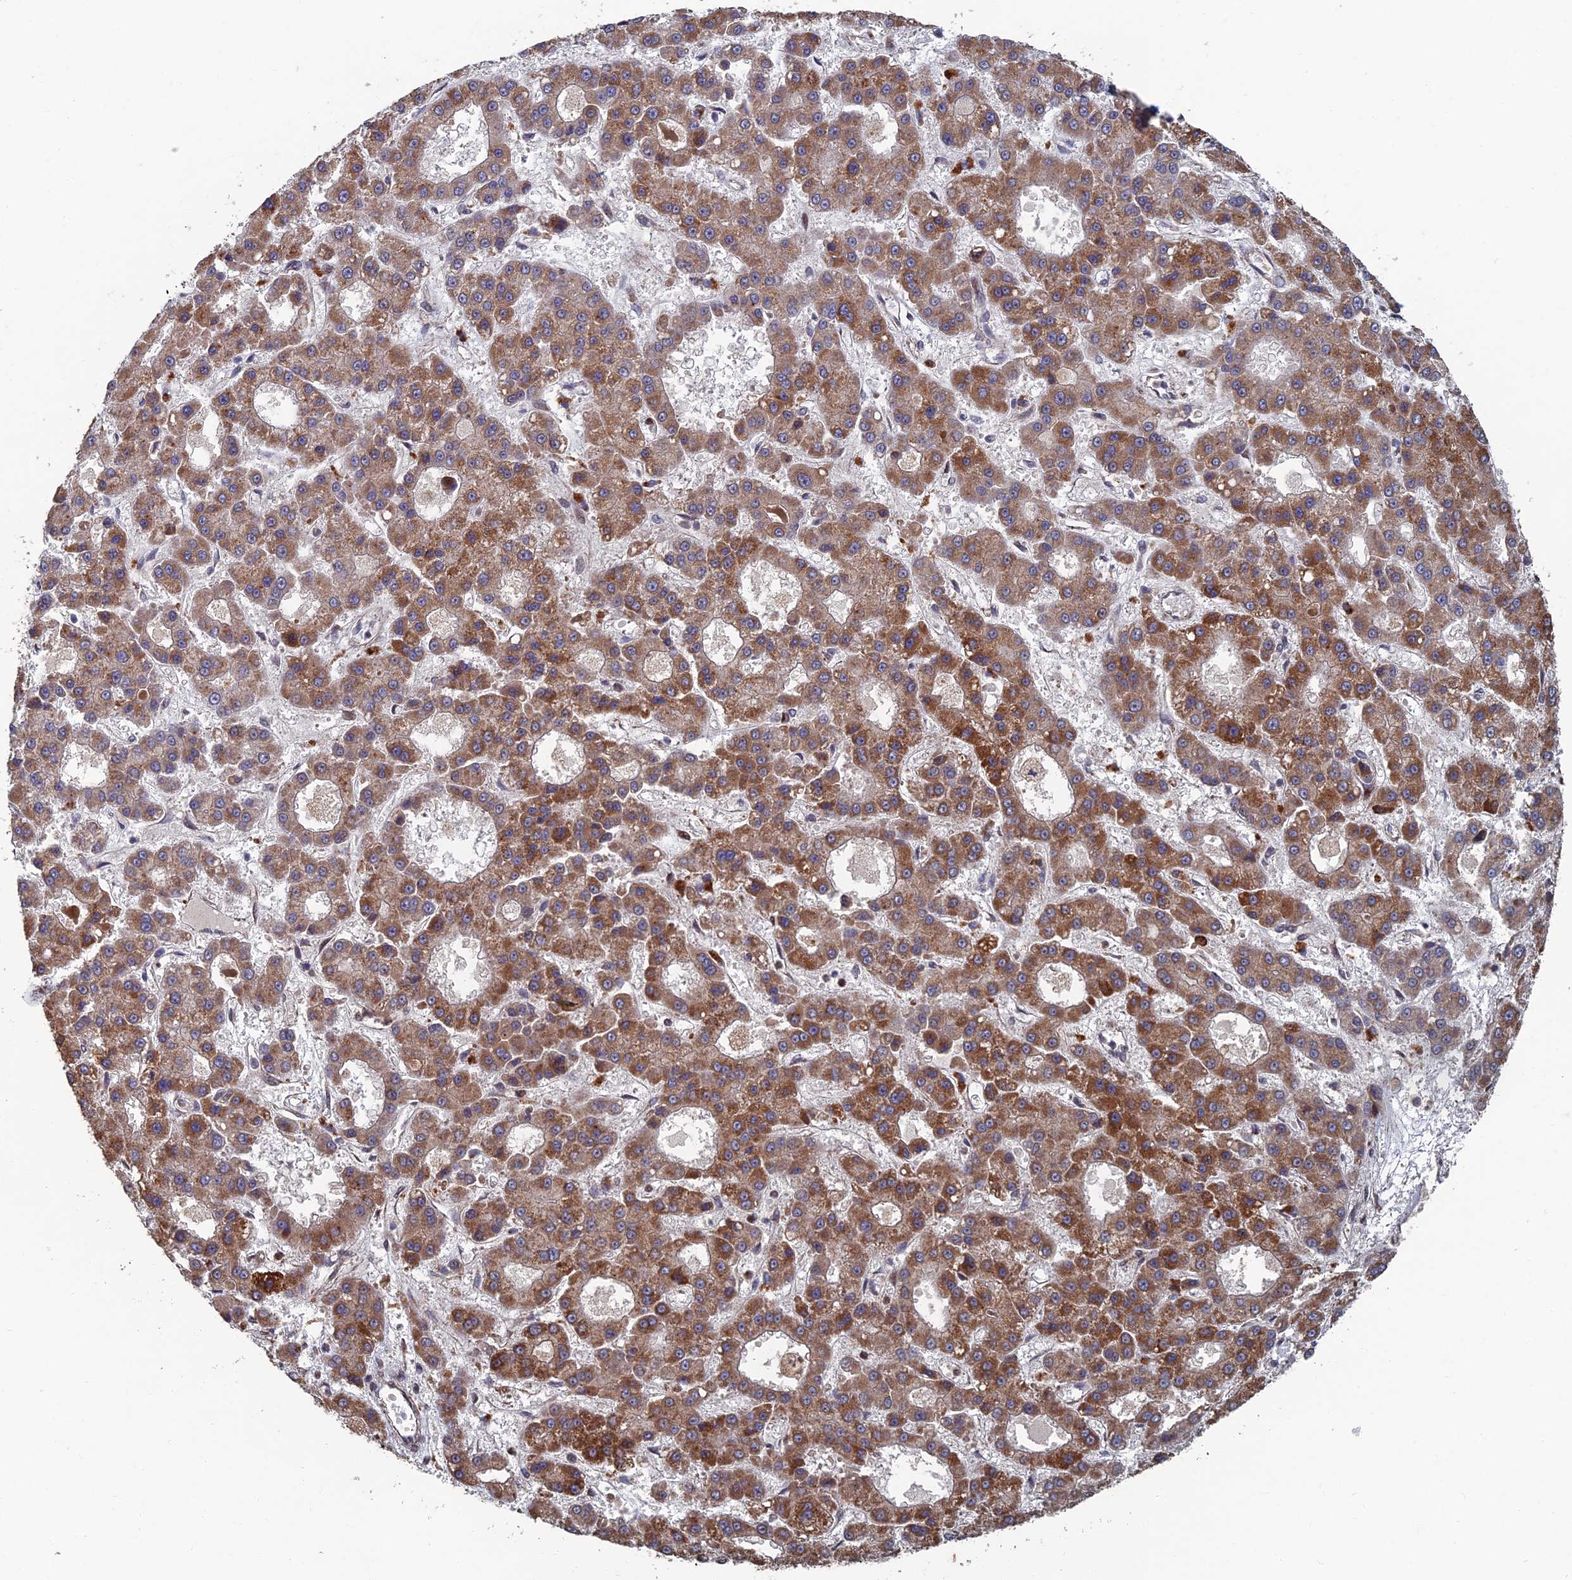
{"staining": {"intensity": "moderate", "quantity": ">75%", "location": "cytoplasmic/membranous"}, "tissue": "liver cancer", "cell_type": "Tumor cells", "image_type": "cancer", "snomed": [{"axis": "morphology", "description": "Carcinoma, Hepatocellular, NOS"}, {"axis": "topography", "description": "Liver"}], "caption": "IHC of human liver cancer (hepatocellular carcinoma) displays medium levels of moderate cytoplasmic/membranous positivity in approximately >75% of tumor cells.", "gene": "GTF2IRD1", "patient": {"sex": "male", "age": 70}}